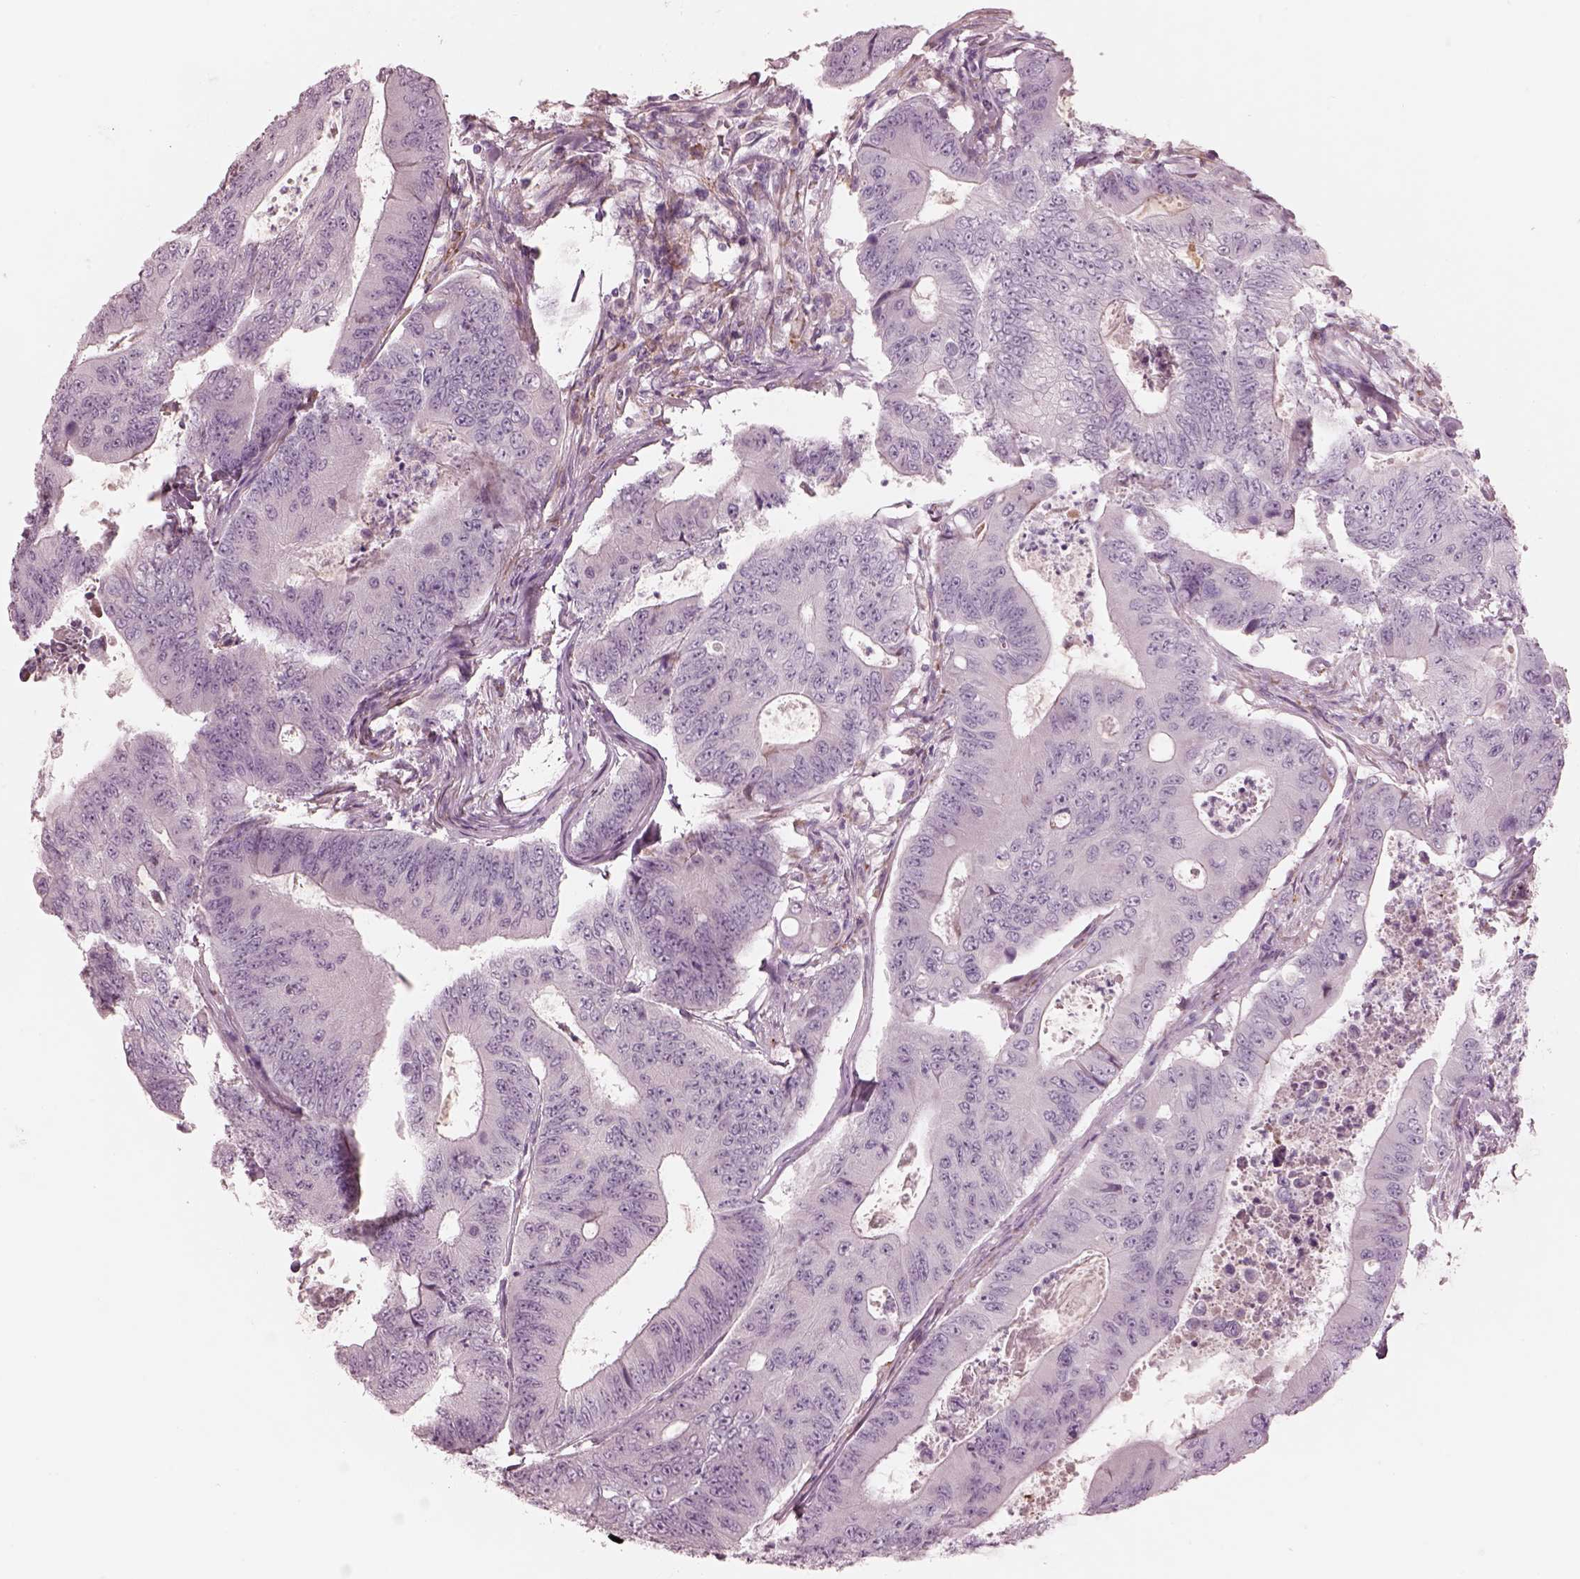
{"staining": {"intensity": "negative", "quantity": "none", "location": "none"}, "tissue": "colorectal cancer", "cell_type": "Tumor cells", "image_type": "cancer", "snomed": [{"axis": "morphology", "description": "Adenocarcinoma, NOS"}, {"axis": "topography", "description": "Colon"}], "caption": "Colorectal cancer (adenocarcinoma) was stained to show a protein in brown. There is no significant expression in tumor cells. Nuclei are stained in blue.", "gene": "CADM2", "patient": {"sex": "female", "age": 48}}